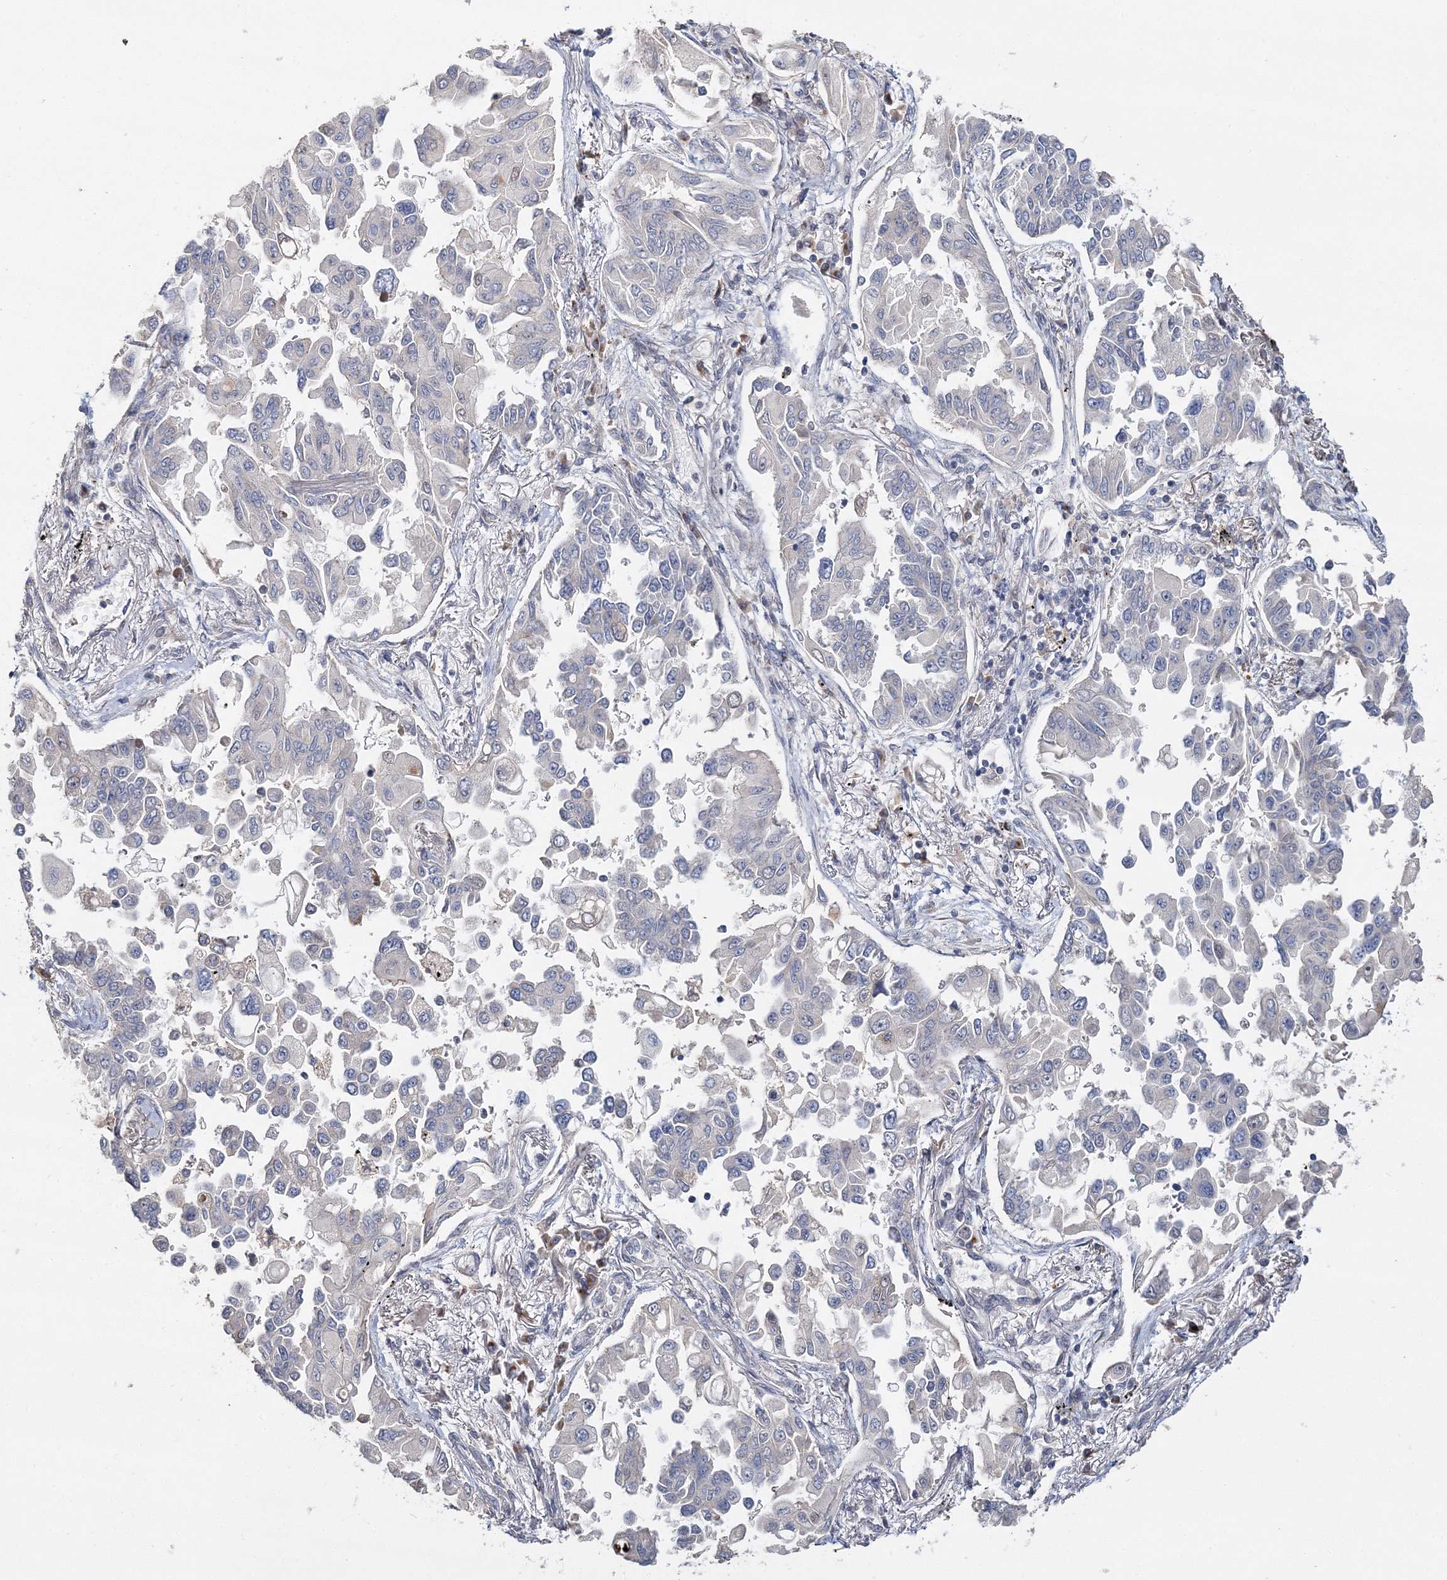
{"staining": {"intensity": "negative", "quantity": "none", "location": "none"}, "tissue": "lung cancer", "cell_type": "Tumor cells", "image_type": "cancer", "snomed": [{"axis": "morphology", "description": "Adenocarcinoma, NOS"}, {"axis": "topography", "description": "Lung"}], "caption": "Immunohistochemistry photomicrograph of adenocarcinoma (lung) stained for a protein (brown), which reveals no expression in tumor cells. (DAB (3,3'-diaminobenzidine) immunohistochemistry (IHC), high magnification).", "gene": "GJB5", "patient": {"sex": "female", "age": 67}}